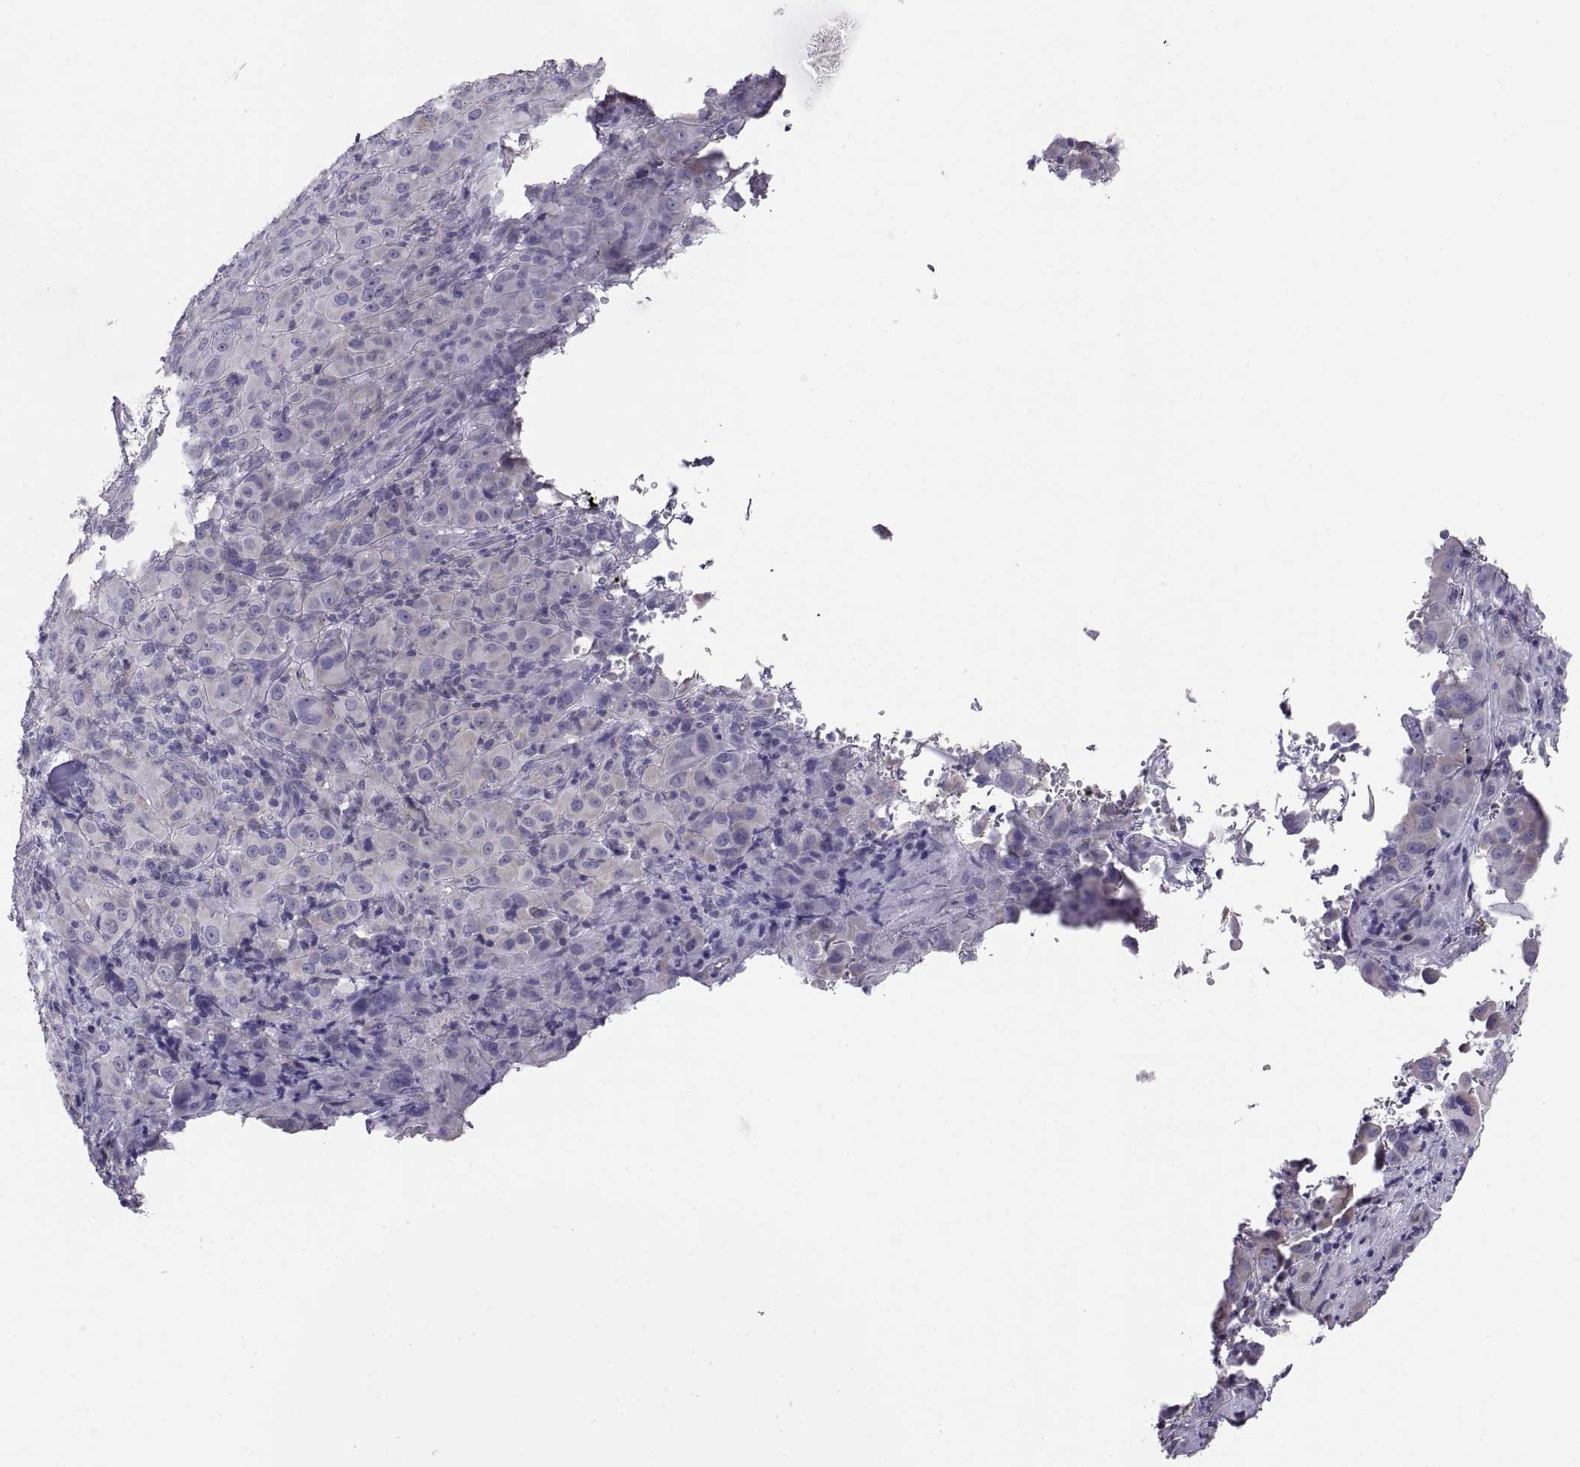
{"staining": {"intensity": "negative", "quantity": "none", "location": "none"}, "tissue": "melanoma", "cell_type": "Tumor cells", "image_type": "cancer", "snomed": [{"axis": "morphology", "description": "Malignant melanoma, NOS"}, {"axis": "topography", "description": "Skin"}], "caption": "High power microscopy micrograph of an IHC micrograph of melanoma, revealing no significant expression in tumor cells. (DAB immunohistochemistry with hematoxylin counter stain).", "gene": "TNNC1", "patient": {"sex": "female", "age": 87}}